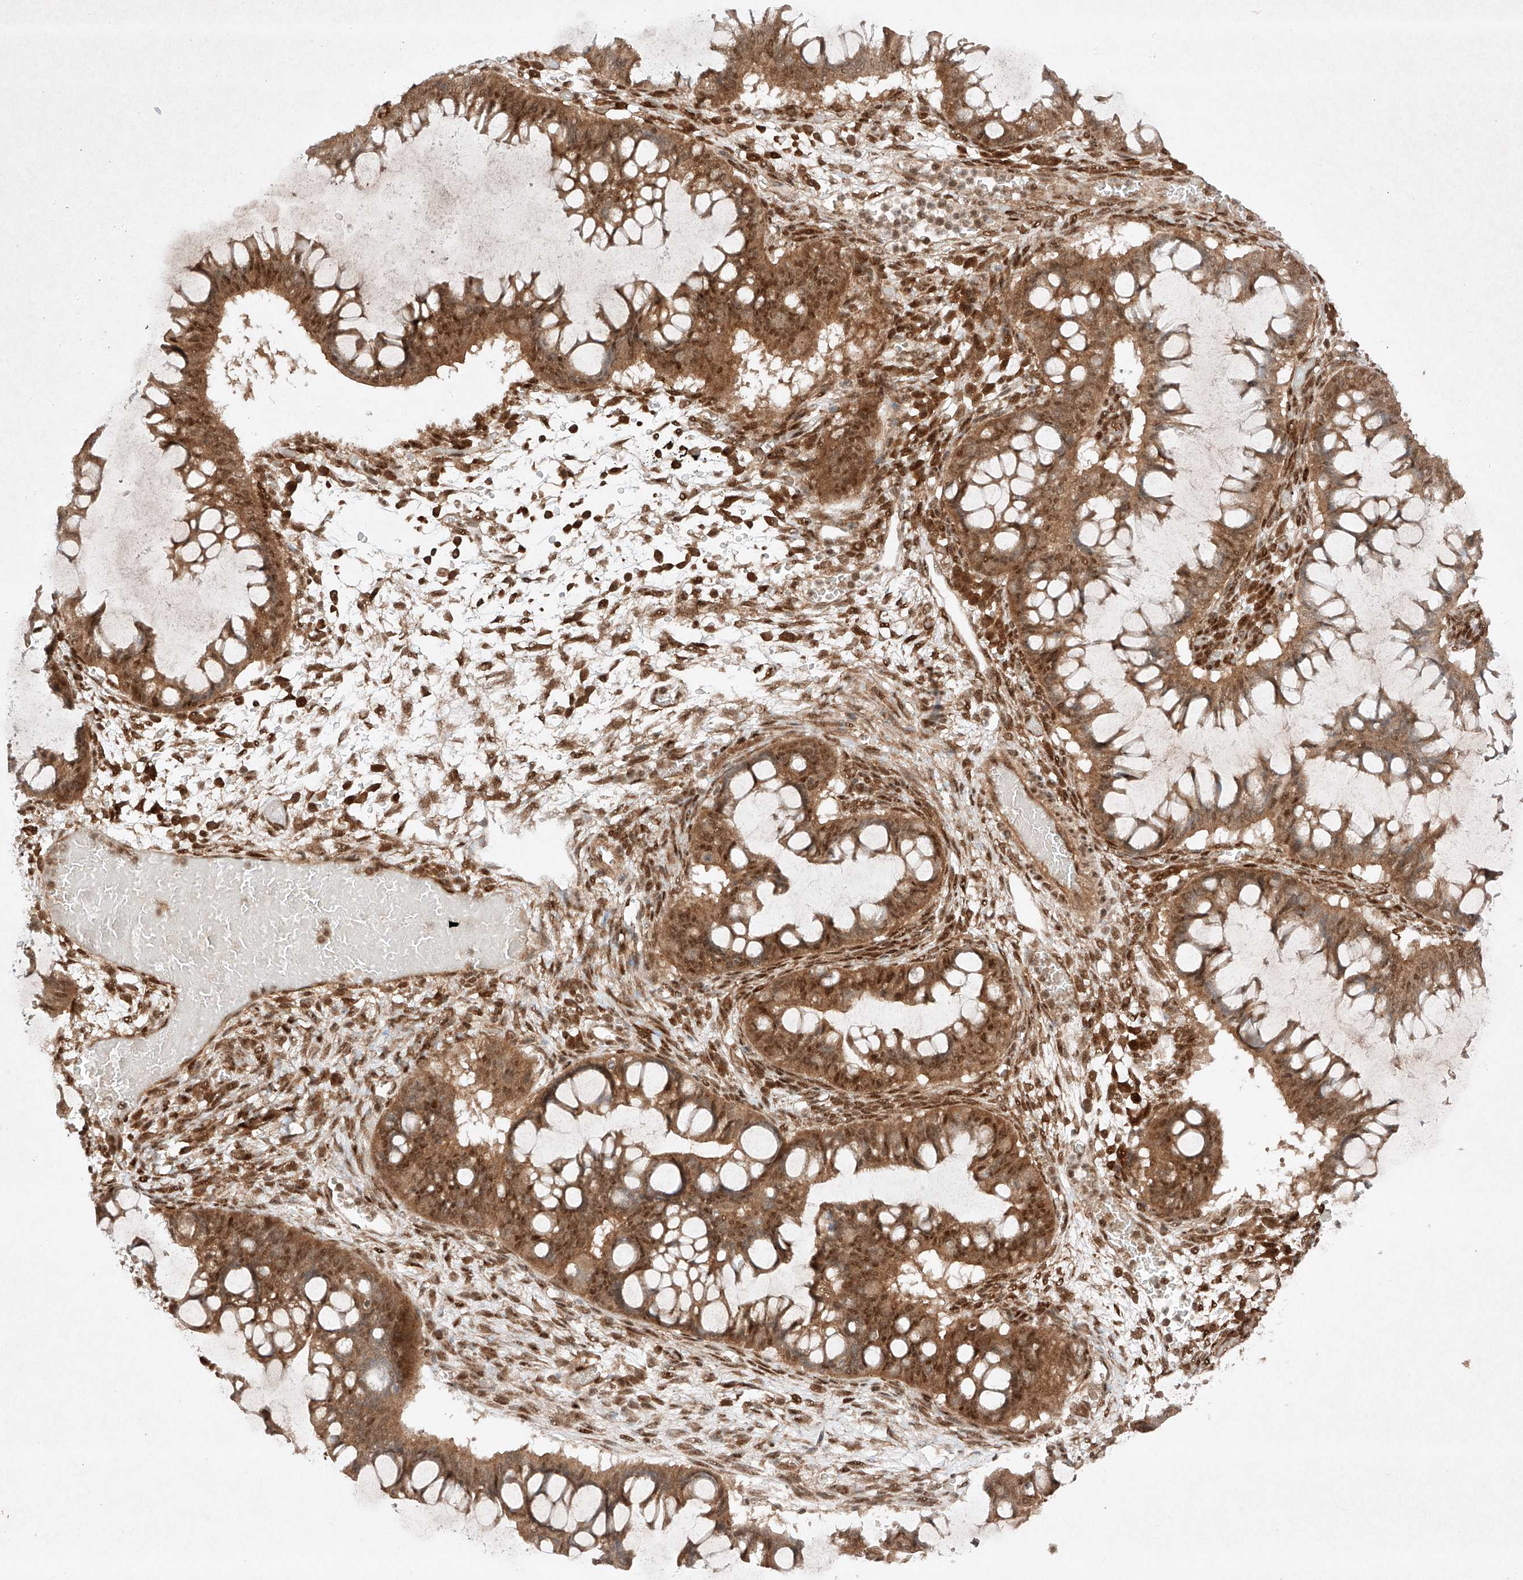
{"staining": {"intensity": "moderate", "quantity": ">75%", "location": "cytoplasmic/membranous,nuclear"}, "tissue": "ovarian cancer", "cell_type": "Tumor cells", "image_type": "cancer", "snomed": [{"axis": "morphology", "description": "Cystadenocarcinoma, mucinous, NOS"}, {"axis": "topography", "description": "Ovary"}], "caption": "Approximately >75% of tumor cells in human ovarian cancer (mucinous cystadenocarcinoma) demonstrate moderate cytoplasmic/membranous and nuclear protein expression as visualized by brown immunohistochemical staining.", "gene": "RNF31", "patient": {"sex": "female", "age": 73}}